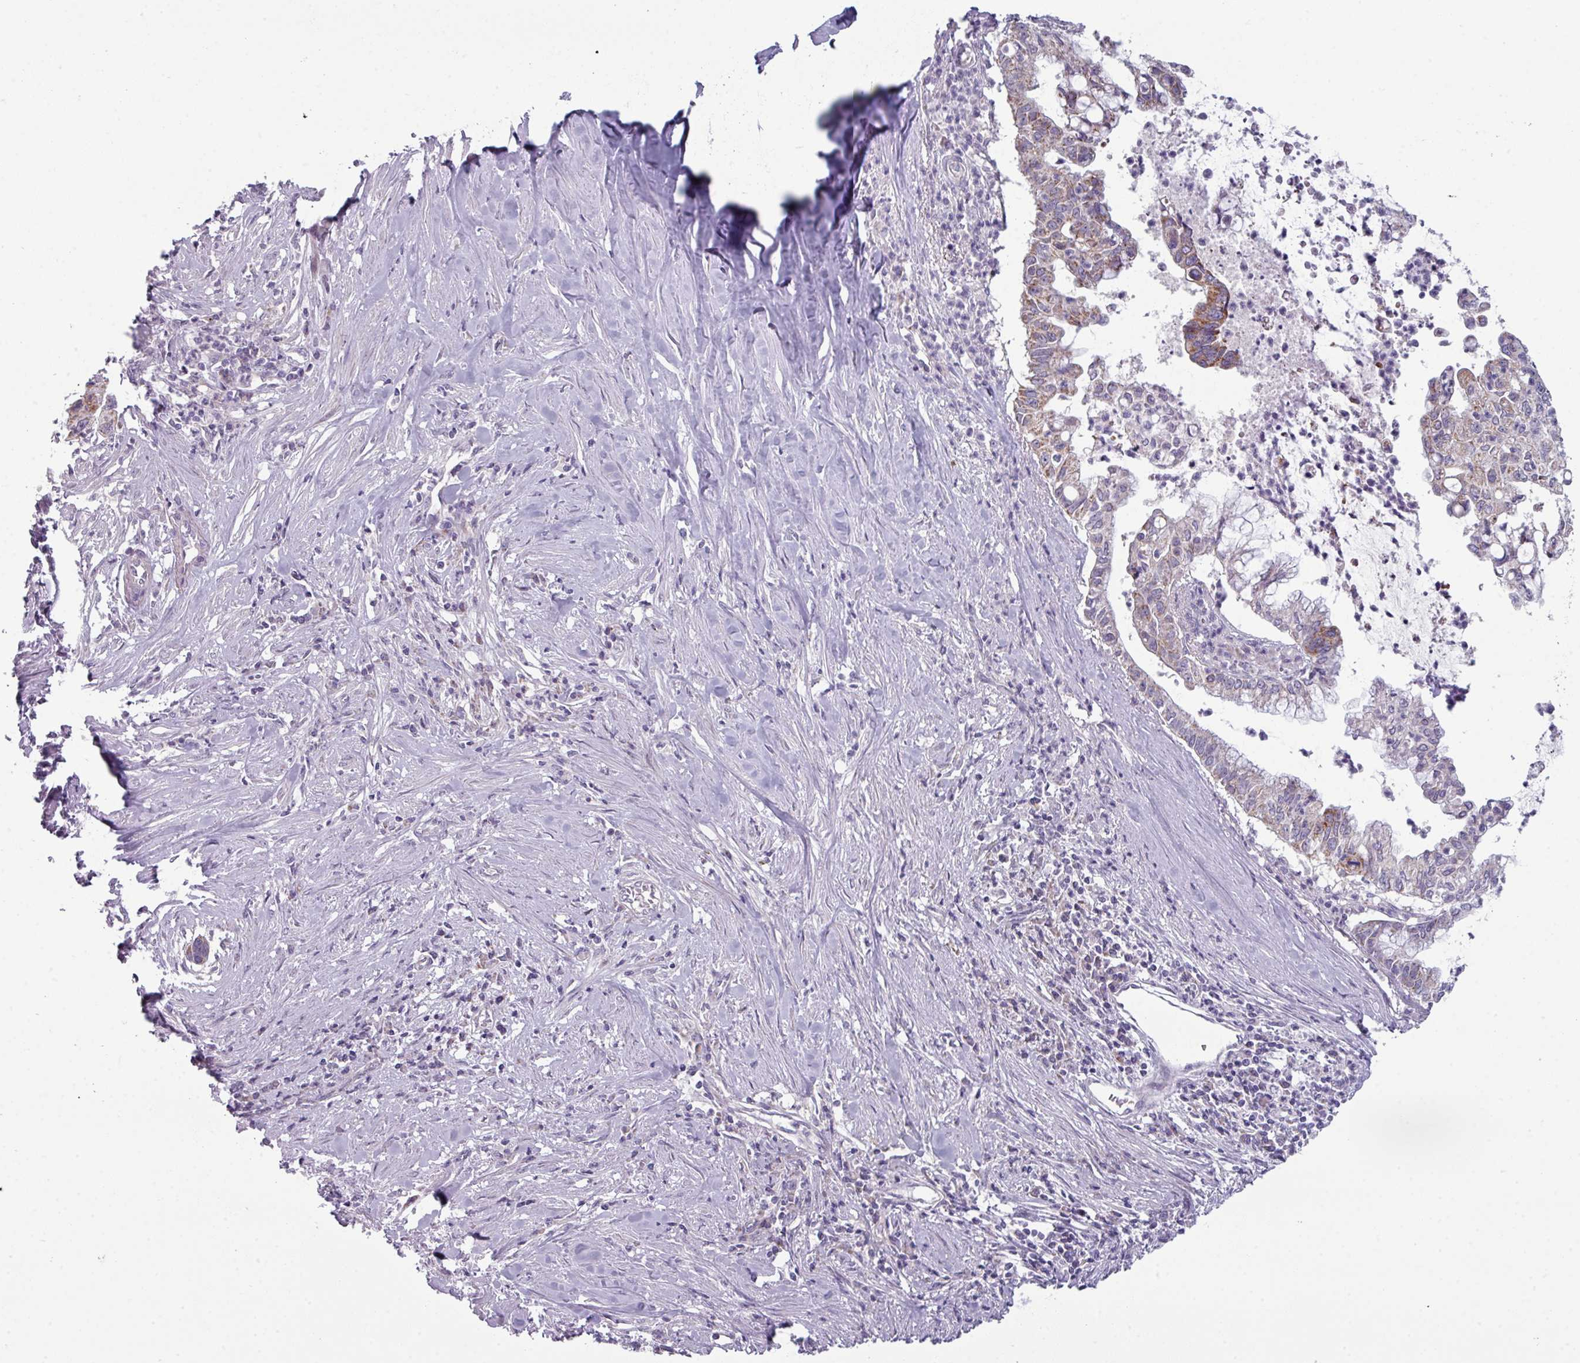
{"staining": {"intensity": "moderate", "quantity": ">75%", "location": "cytoplasmic/membranous"}, "tissue": "pancreatic cancer", "cell_type": "Tumor cells", "image_type": "cancer", "snomed": [{"axis": "morphology", "description": "Adenocarcinoma, NOS"}, {"axis": "topography", "description": "Pancreas"}], "caption": "An image of pancreatic adenocarcinoma stained for a protein exhibits moderate cytoplasmic/membranous brown staining in tumor cells. The protein is stained brown, and the nuclei are stained in blue (DAB IHC with brightfield microscopy, high magnification).", "gene": "ZNF615", "patient": {"sex": "male", "age": 73}}